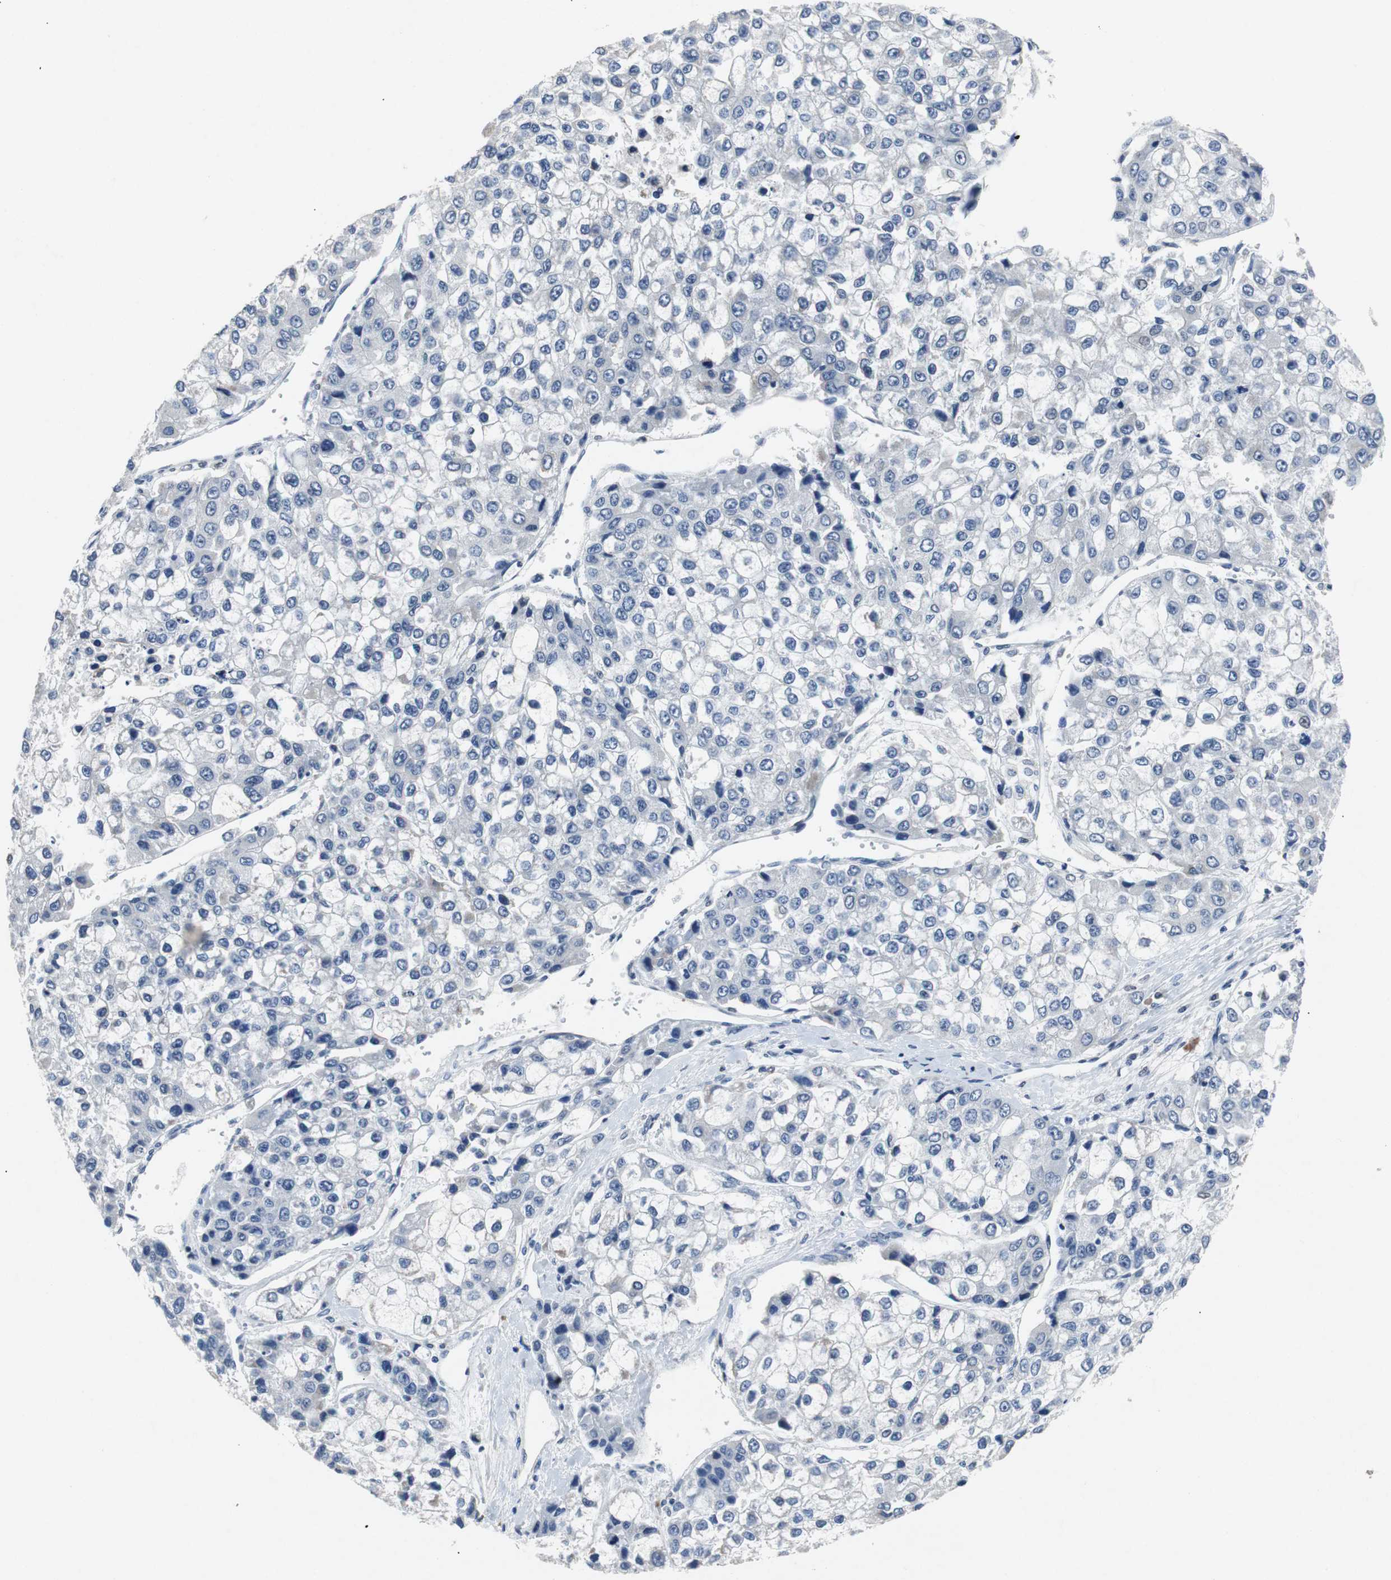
{"staining": {"intensity": "negative", "quantity": "none", "location": "none"}, "tissue": "liver cancer", "cell_type": "Tumor cells", "image_type": "cancer", "snomed": [{"axis": "morphology", "description": "Carcinoma, Hepatocellular, NOS"}, {"axis": "topography", "description": "Liver"}], "caption": "DAB (3,3'-diaminobenzidine) immunohistochemical staining of hepatocellular carcinoma (liver) shows no significant expression in tumor cells. (DAB (3,3'-diaminobenzidine) immunohistochemistry visualized using brightfield microscopy, high magnification).", "gene": "RBM47", "patient": {"sex": "female", "age": 66}}